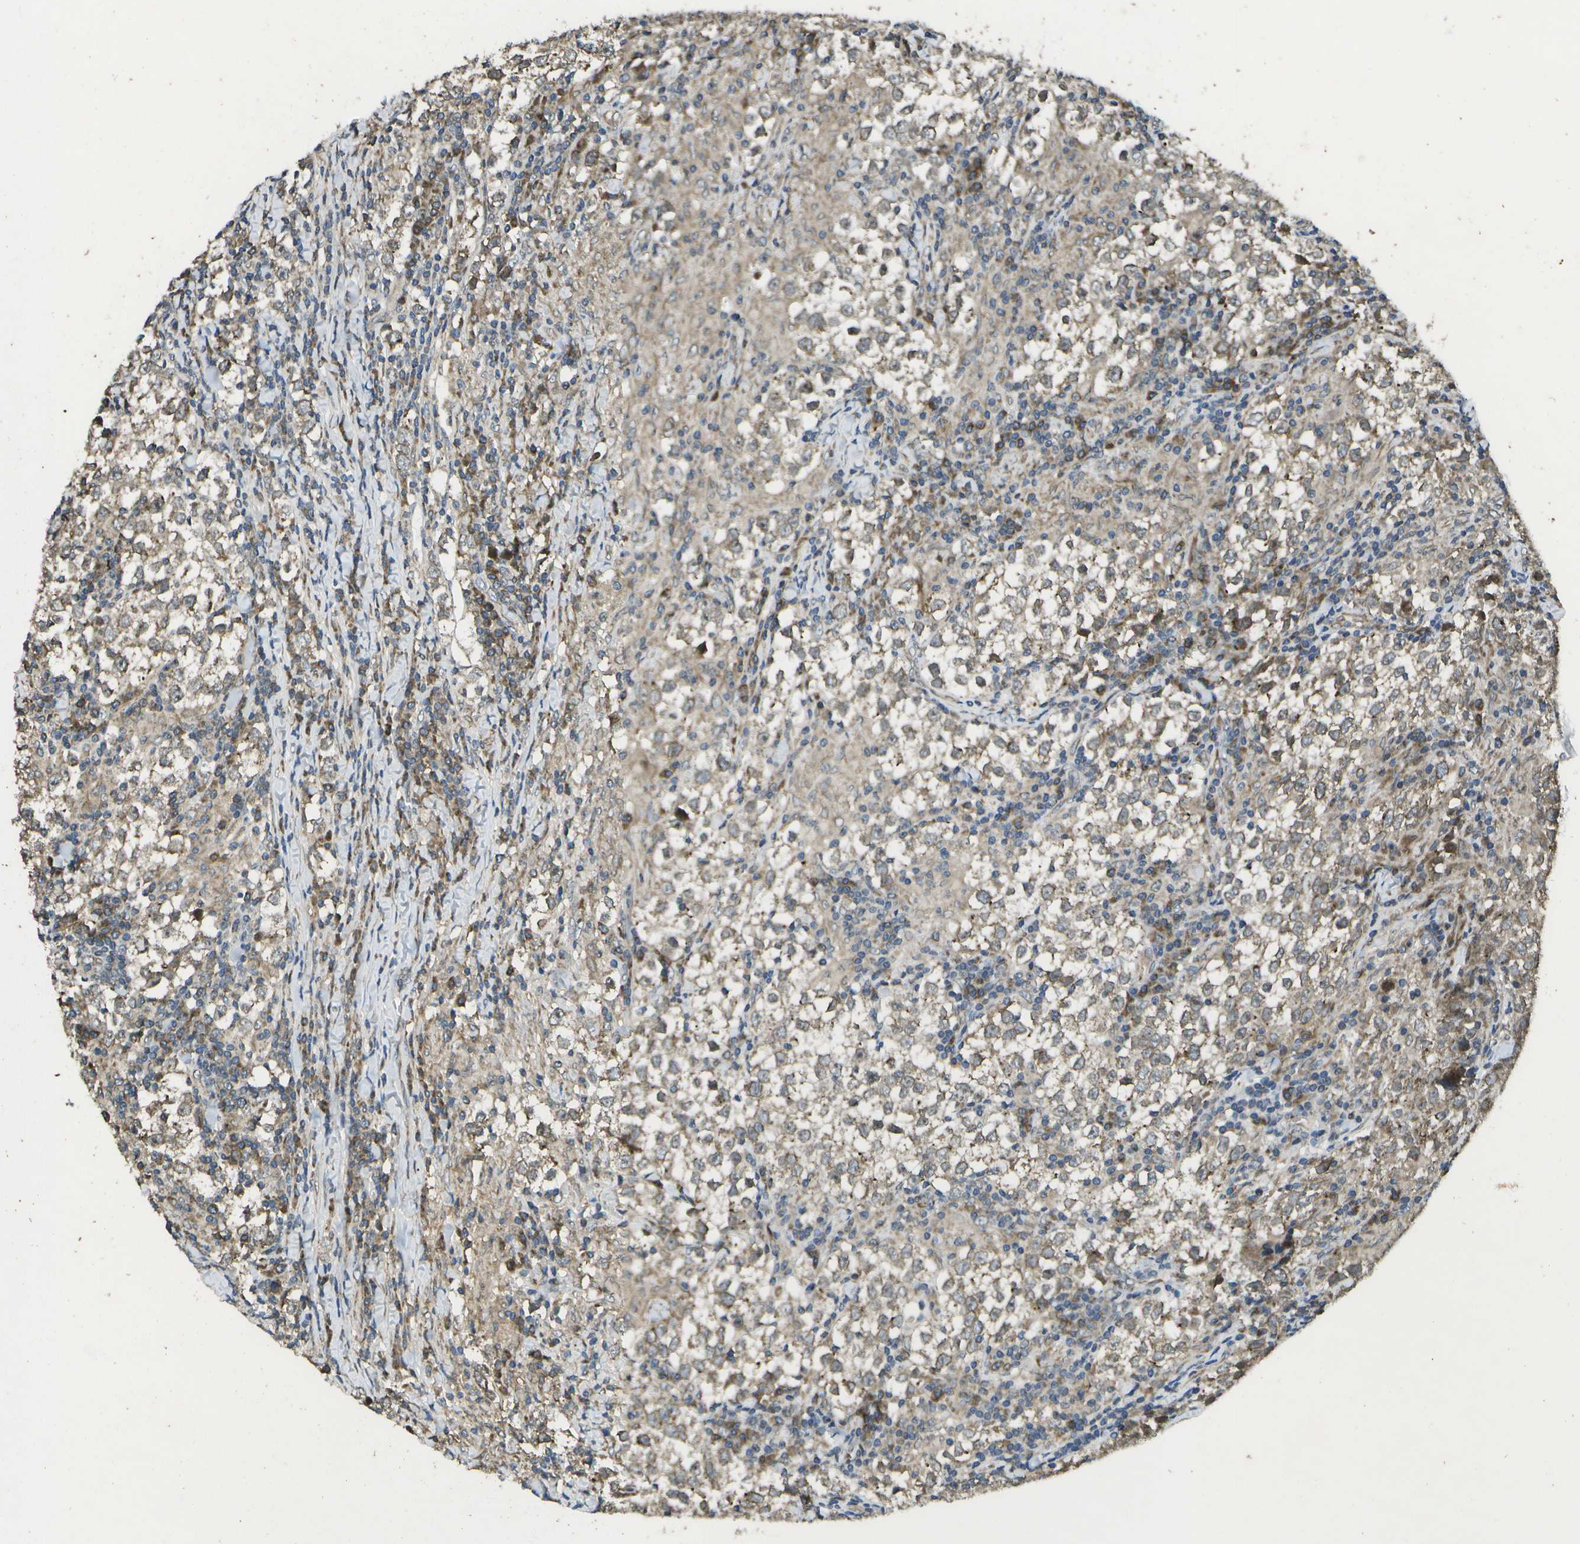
{"staining": {"intensity": "moderate", "quantity": "25%-75%", "location": "cytoplasmic/membranous"}, "tissue": "testis cancer", "cell_type": "Tumor cells", "image_type": "cancer", "snomed": [{"axis": "morphology", "description": "Seminoma, NOS"}, {"axis": "morphology", "description": "Carcinoma, Embryonal, NOS"}, {"axis": "topography", "description": "Testis"}], "caption": "Protein staining demonstrates moderate cytoplasmic/membranous positivity in approximately 25%-75% of tumor cells in testis cancer (embryonal carcinoma).", "gene": "HFE", "patient": {"sex": "male", "age": 36}}